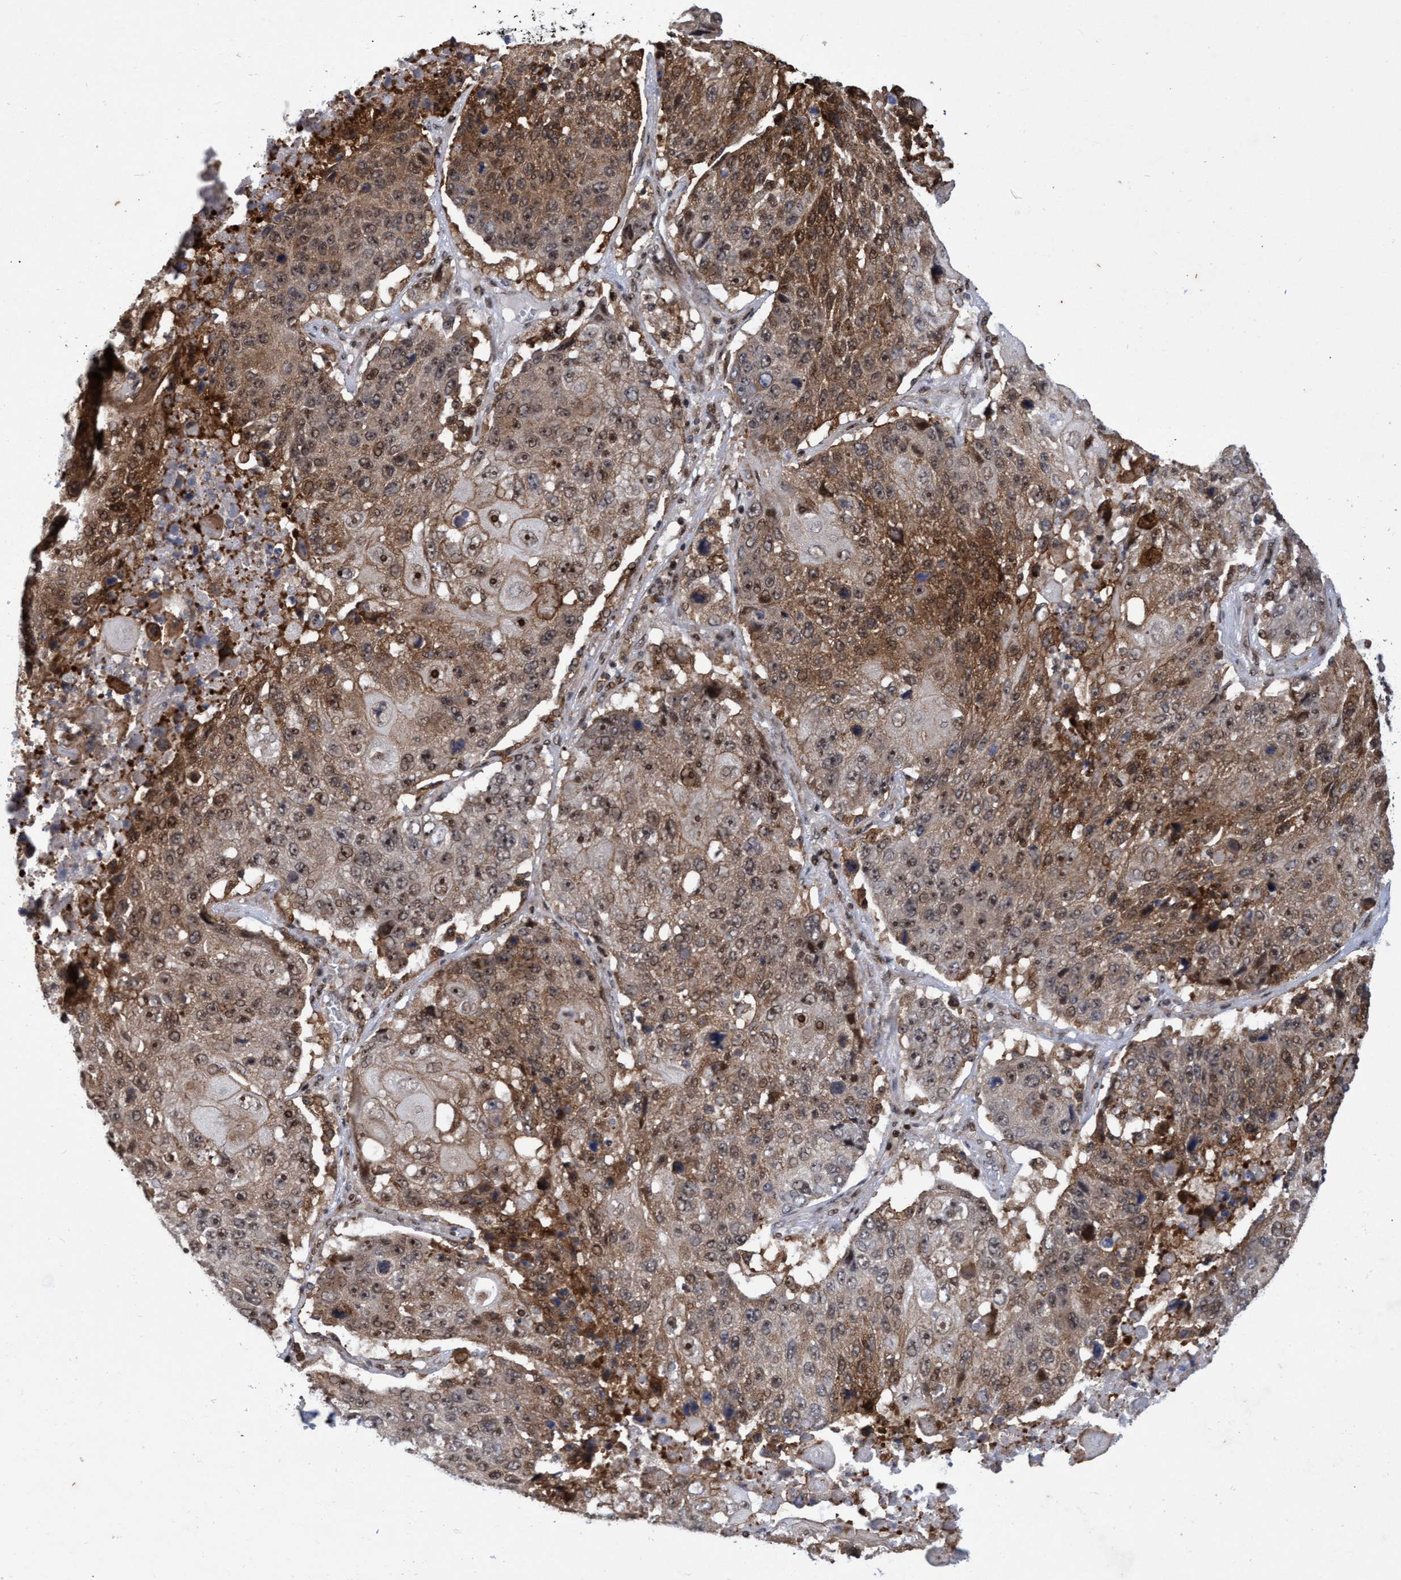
{"staining": {"intensity": "moderate", "quantity": ">75%", "location": "cytoplasmic/membranous,nuclear"}, "tissue": "lung cancer", "cell_type": "Tumor cells", "image_type": "cancer", "snomed": [{"axis": "morphology", "description": "Squamous cell carcinoma, NOS"}, {"axis": "topography", "description": "Lung"}], "caption": "Human lung cancer (squamous cell carcinoma) stained for a protein (brown) exhibits moderate cytoplasmic/membranous and nuclear positive staining in approximately >75% of tumor cells.", "gene": "GTF2F1", "patient": {"sex": "male", "age": 61}}